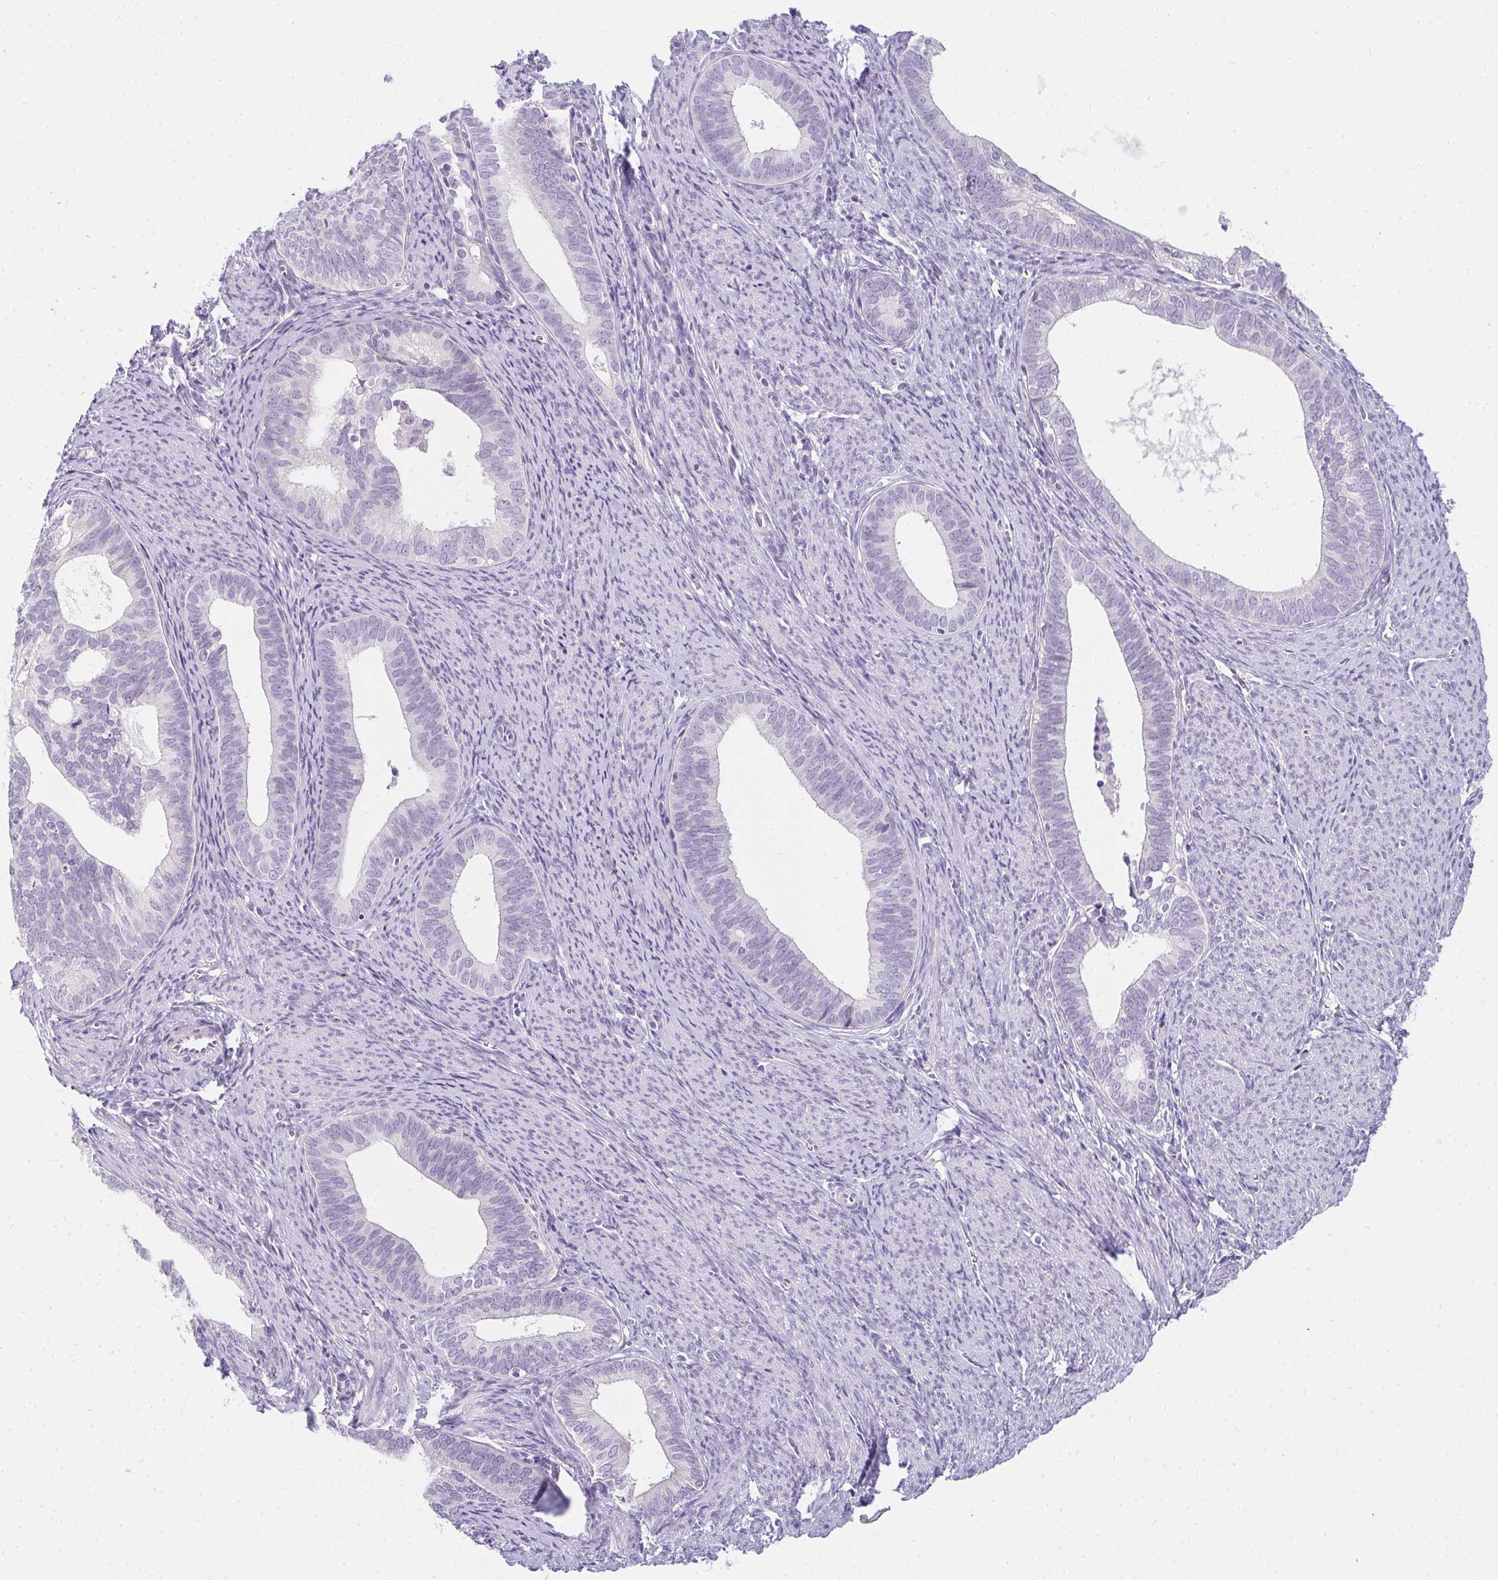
{"staining": {"intensity": "negative", "quantity": "none", "location": "none"}, "tissue": "endometrial cancer", "cell_type": "Tumor cells", "image_type": "cancer", "snomed": [{"axis": "morphology", "description": "Adenocarcinoma, NOS"}, {"axis": "topography", "description": "Endometrium"}], "caption": "An immunohistochemistry micrograph of endometrial cancer is shown. There is no staining in tumor cells of endometrial cancer.", "gene": "PPP1R3G", "patient": {"sex": "female", "age": 75}}